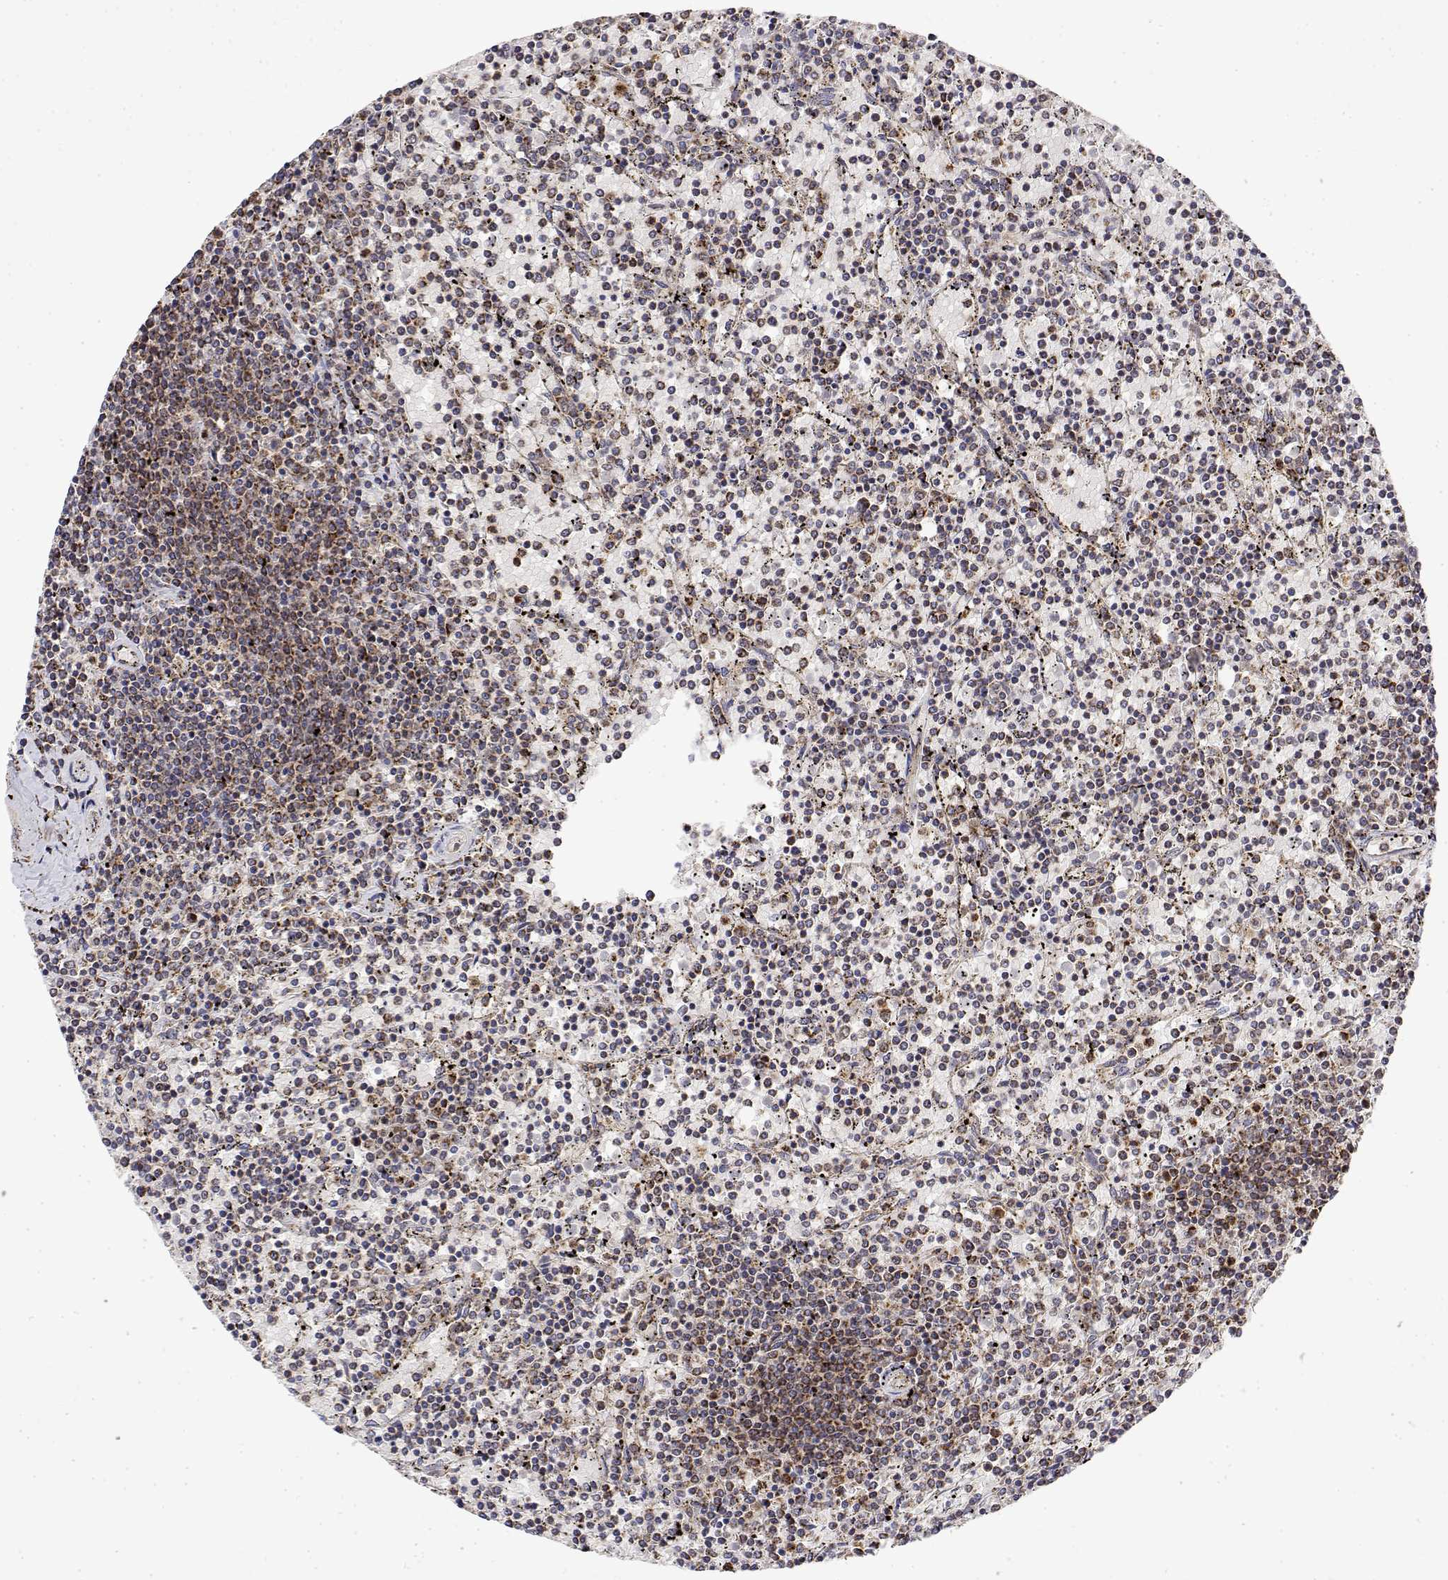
{"staining": {"intensity": "moderate", "quantity": "25%-75%", "location": "cytoplasmic/membranous"}, "tissue": "lymphoma", "cell_type": "Tumor cells", "image_type": "cancer", "snomed": [{"axis": "morphology", "description": "Malignant lymphoma, non-Hodgkin's type, Low grade"}, {"axis": "topography", "description": "Spleen"}], "caption": "This histopathology image demonstrates malignant lymphoma, non-Hodgkin's type (low-grade) stained with immunohistochemistry (IHC) to label a protein in brown. The cytoplasmic/membranous of tumor cells show moderate positivity for the protein. Nuclei are counter-stained blue.", "gene": "GADD45GIP1", "patient": {"sex": "female", "age": 77}}